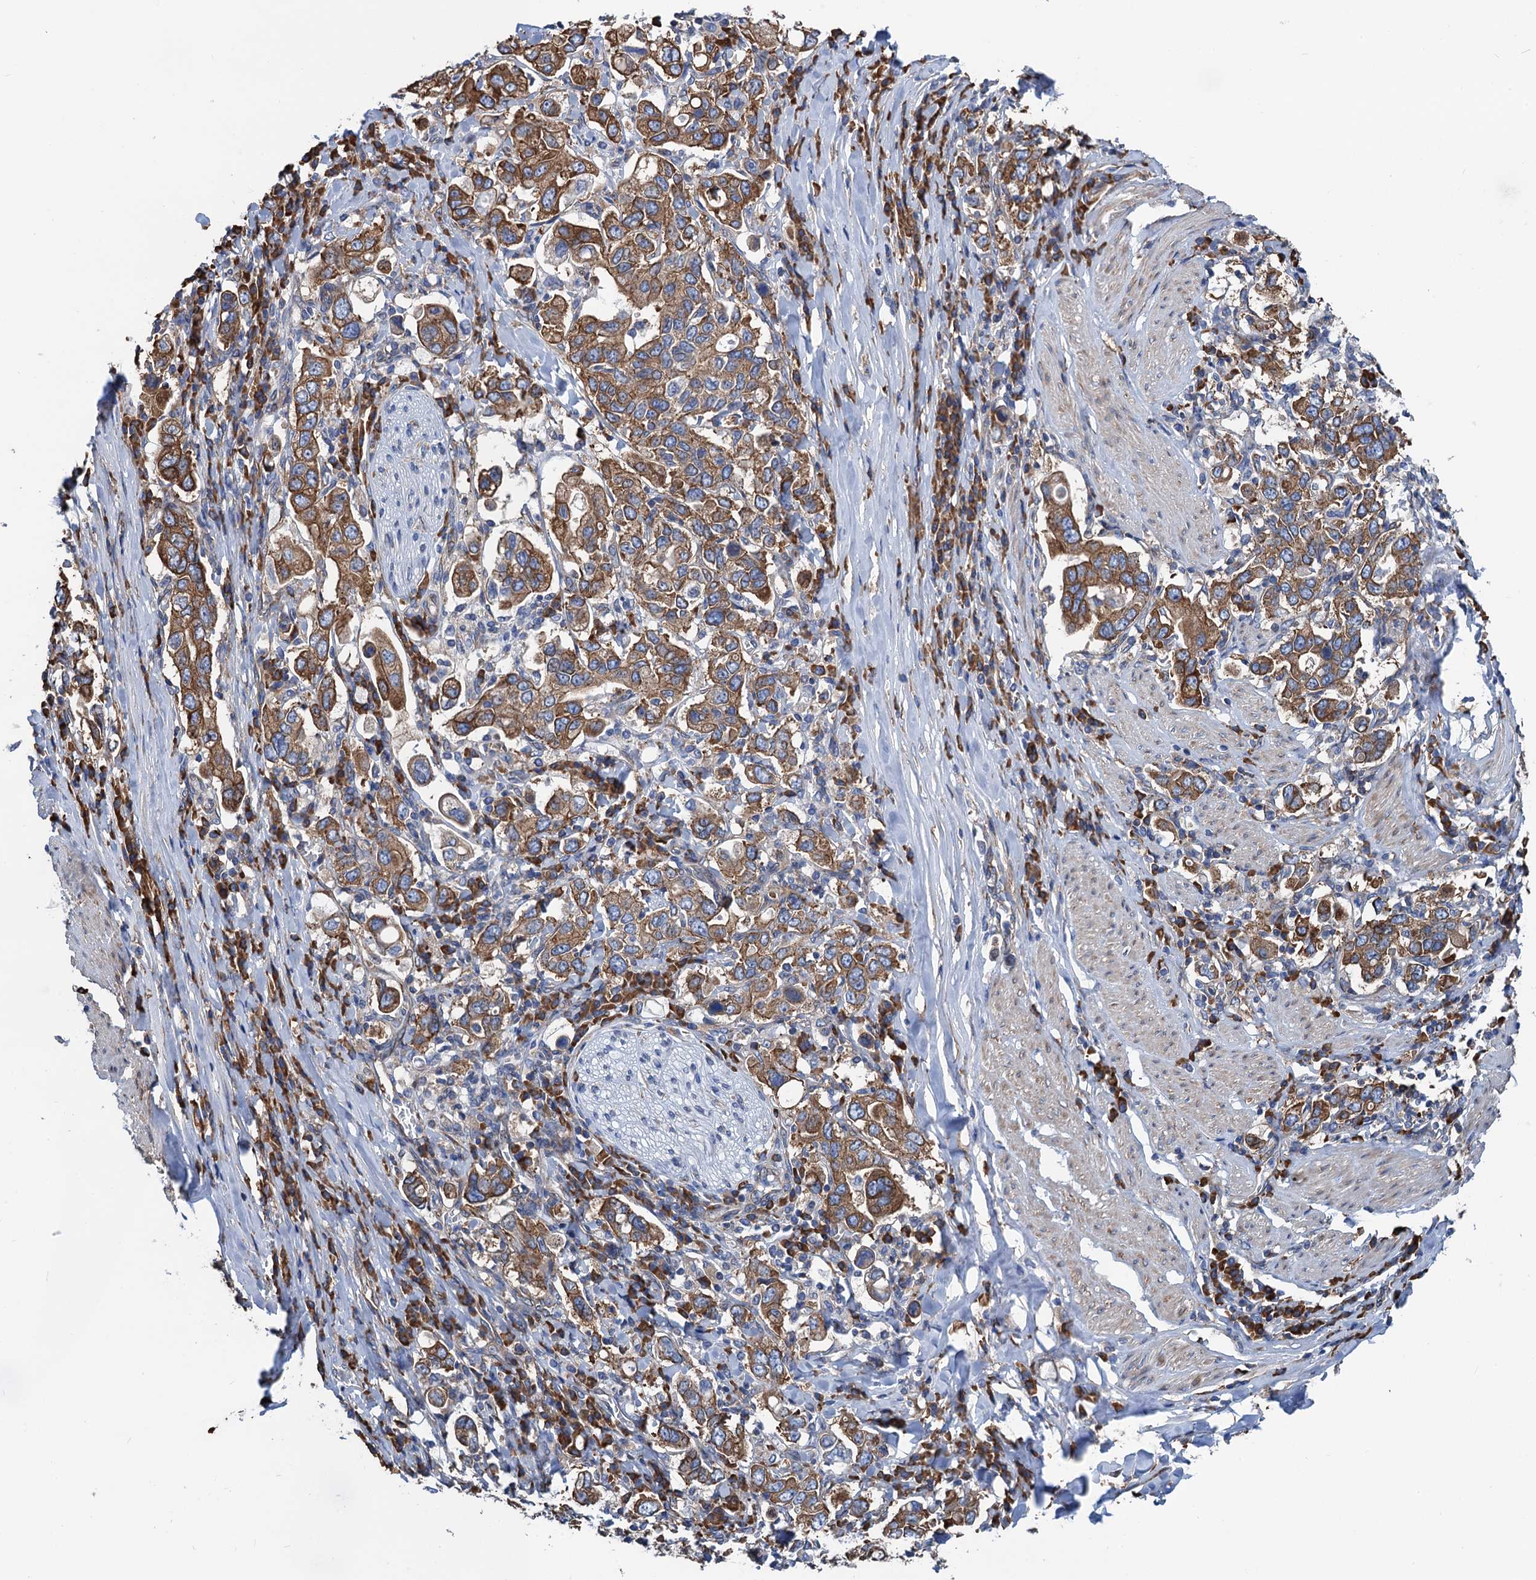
{"staining": {"intensity": "moderate", "quantity": ">75%", "location": "cytoplasmic/membranous"}, "tissue": "stomach cancer", "cell_type": "Tumor cells", "image_type": "cancer", "snomed": [{"axis": "morphology", "description": "Adenocarcinoma, NOS"}, {"axis": "topography", "description": "Stomach, upper"}], "caption": "Protein expression by IHC reveals moderate cytoplasmic/membranous staining in approximately >75% of tumor cells in stomach adenocarcinoma.", "gene": "SLC12A7", "patient": {"sex": "male", "age": 62}}